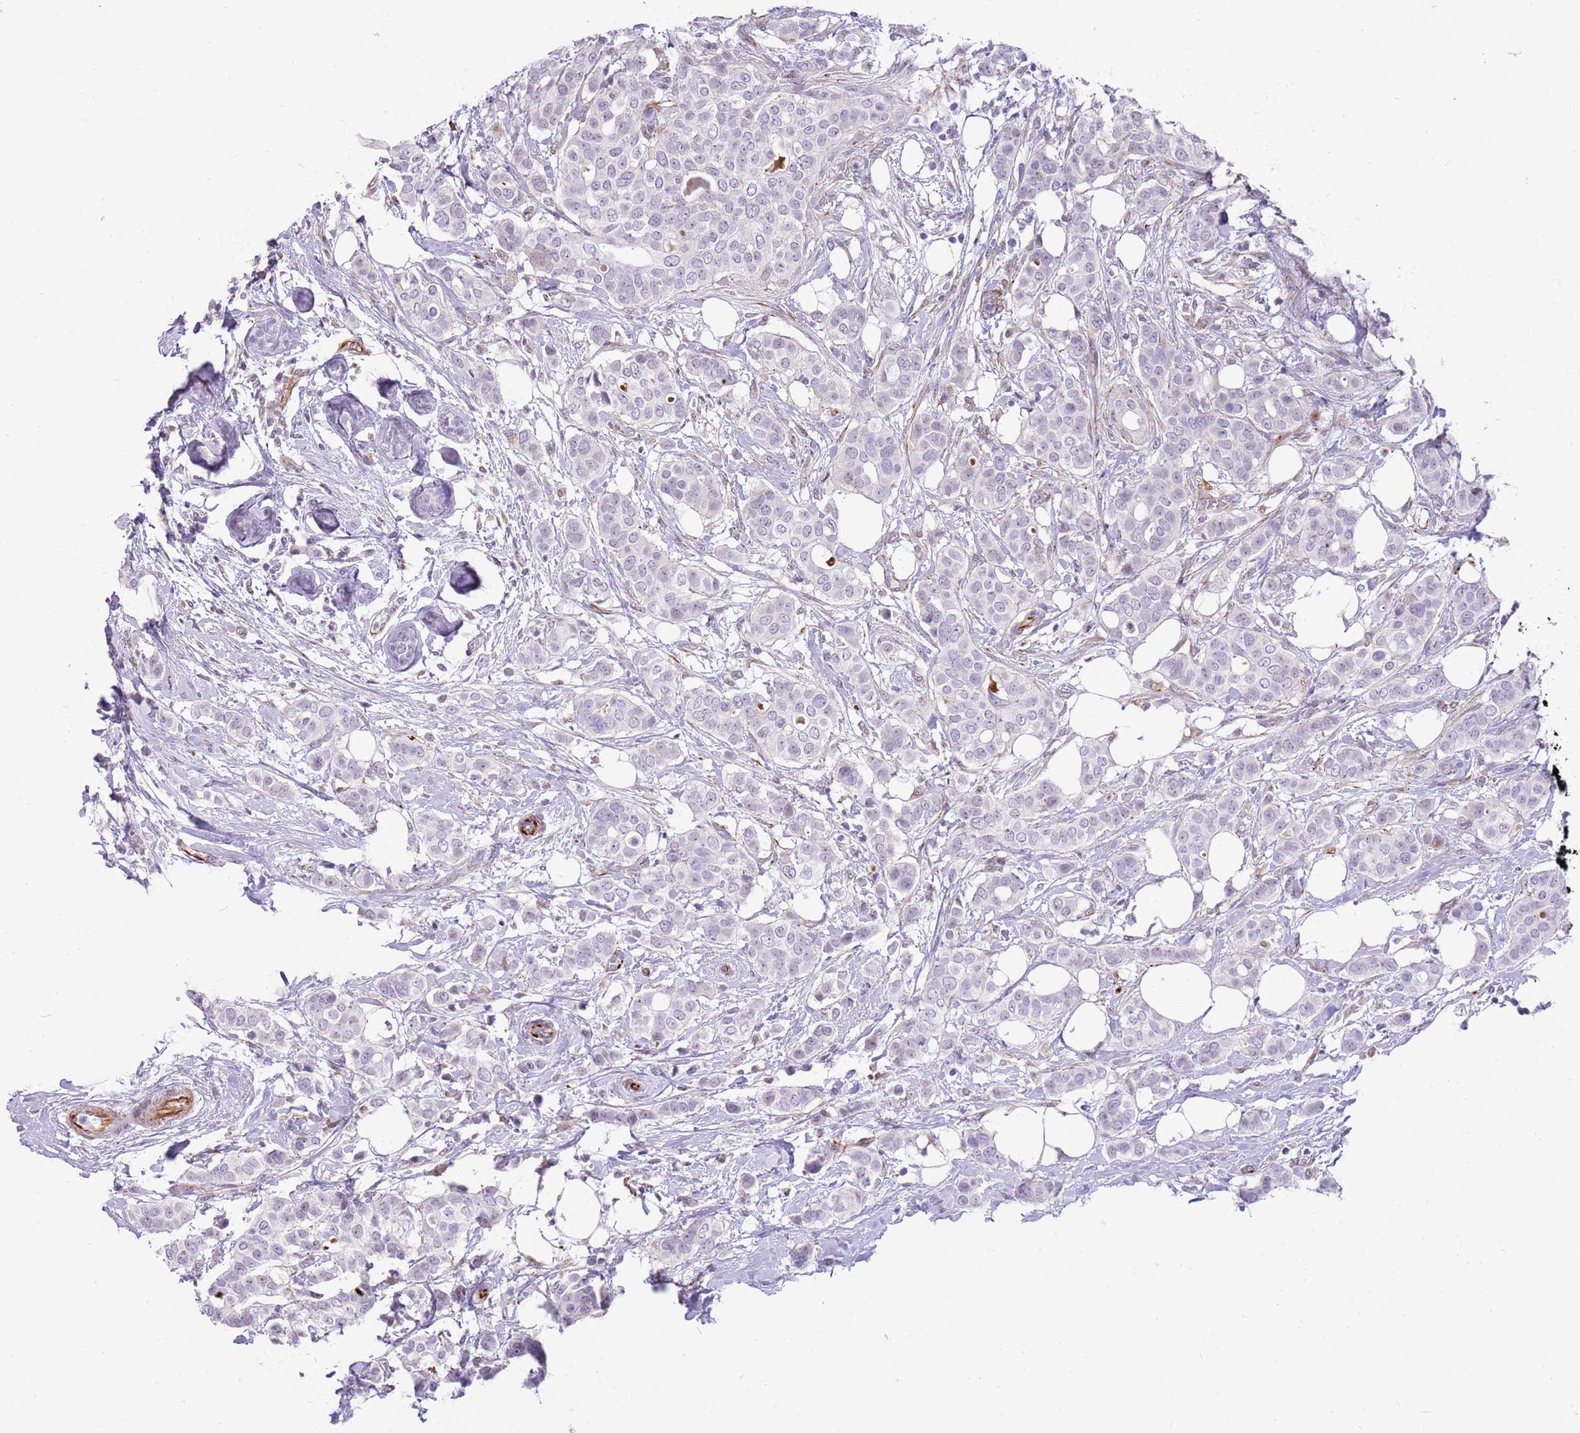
{"staining": {"intensity": "negative", "quantity": "none", "location": "none"}, "tissue": "breast cancer", "cell_type": "Tumor cells", "image_type": "cancer", "snomed": [{"axis": "morphology", "description": "Lobular carcinoma"}, {"axis": "topography", "description": "Breast"}], "caption": "Immunohistochemistry (IHC) histopathology image of human breast cancer (lobular carcinoma) stained for a protein (brown), which reveals no positivity in tumor cells.", "gene": "NBPF3", "patient": {"sex": "female", "age": 51}}